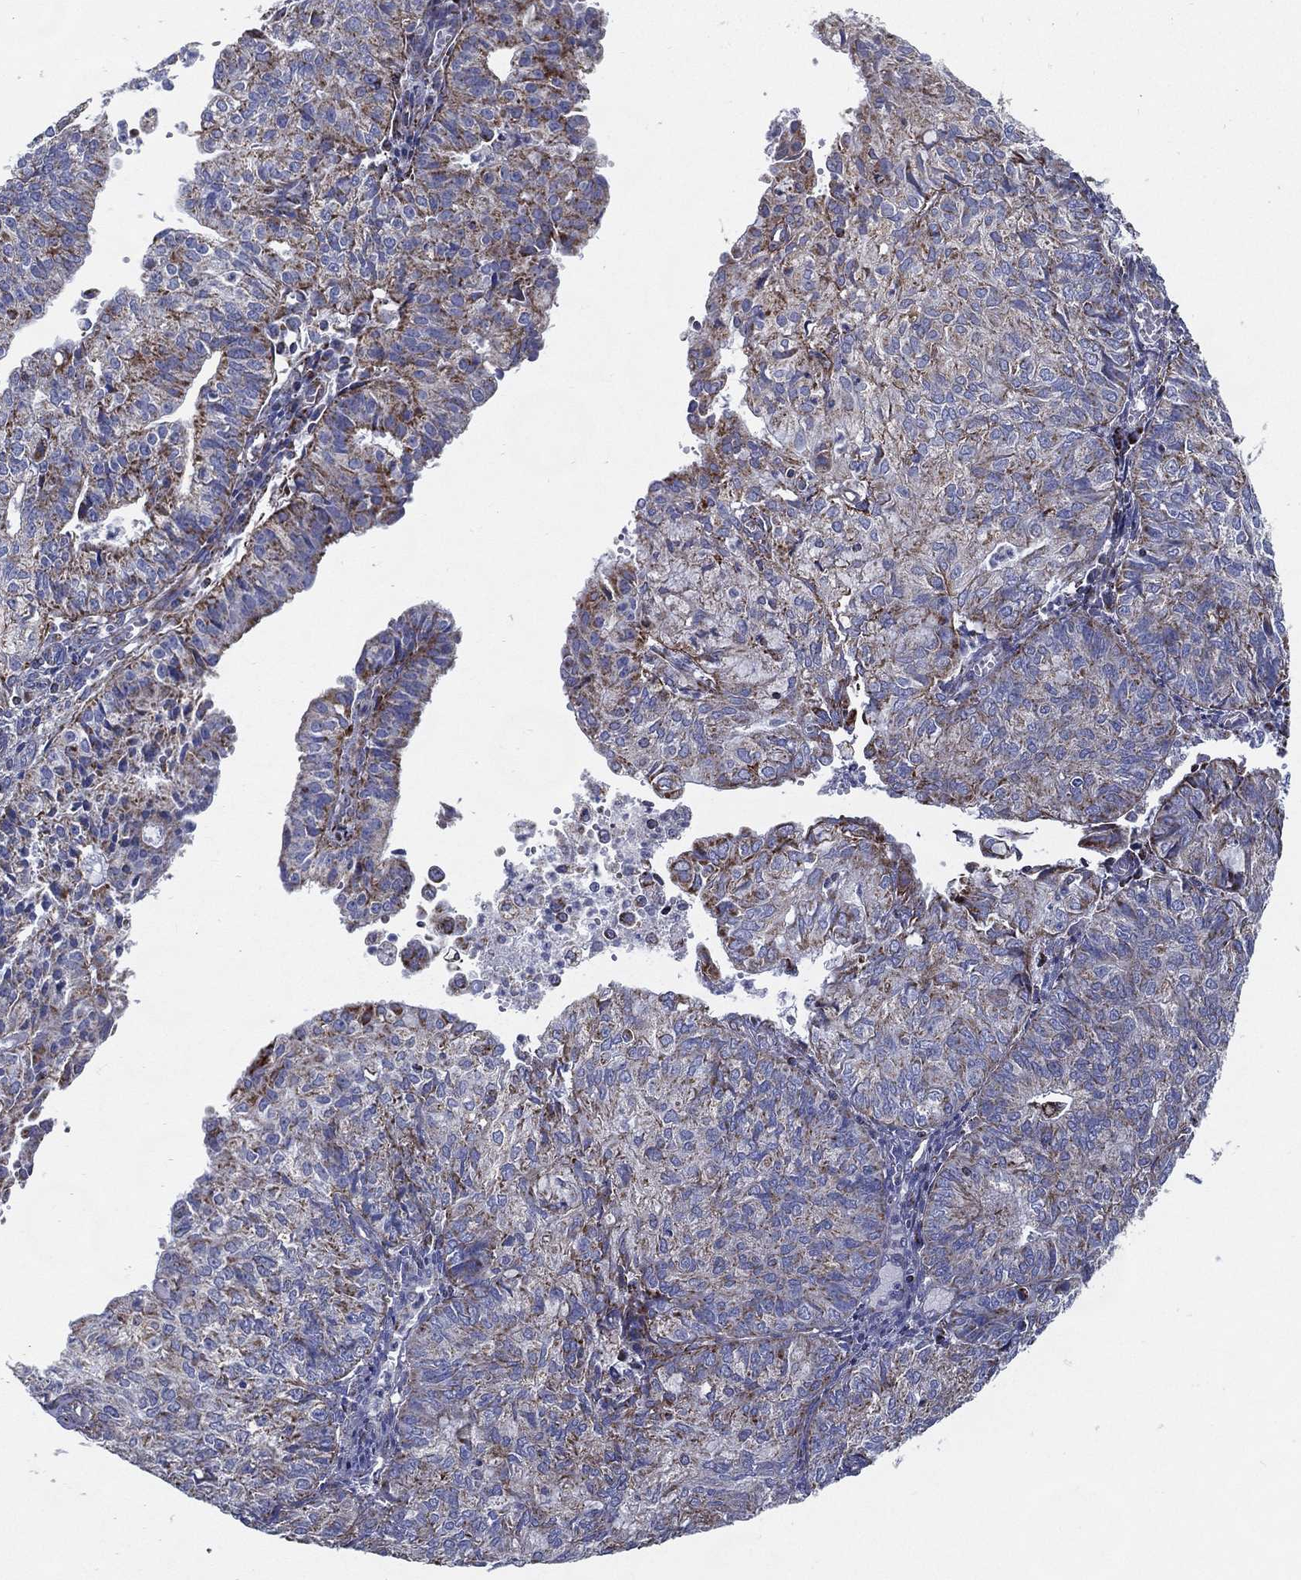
{"staining": {"intensity": "moderate", "quantity": "25%-75%", "location": "cytoplasmic/membranous"}, "tissue": "endometrial cancer", "cell_type": "Tumor cells", "image_type": "cancer", "snomed": [{"axis": "morphology", "description": "Adenocarcinoma, NOS"}, {"axis": "topography", "description": "Endometrium"}], "caption": "Protein staining demonstrates moderate cytoplasmic/membranous expression in about 25%-75% of tumor cells in endometrial cancer.", "gene": "SFXN1", "patient": {"sex": "female", "age": 82}}